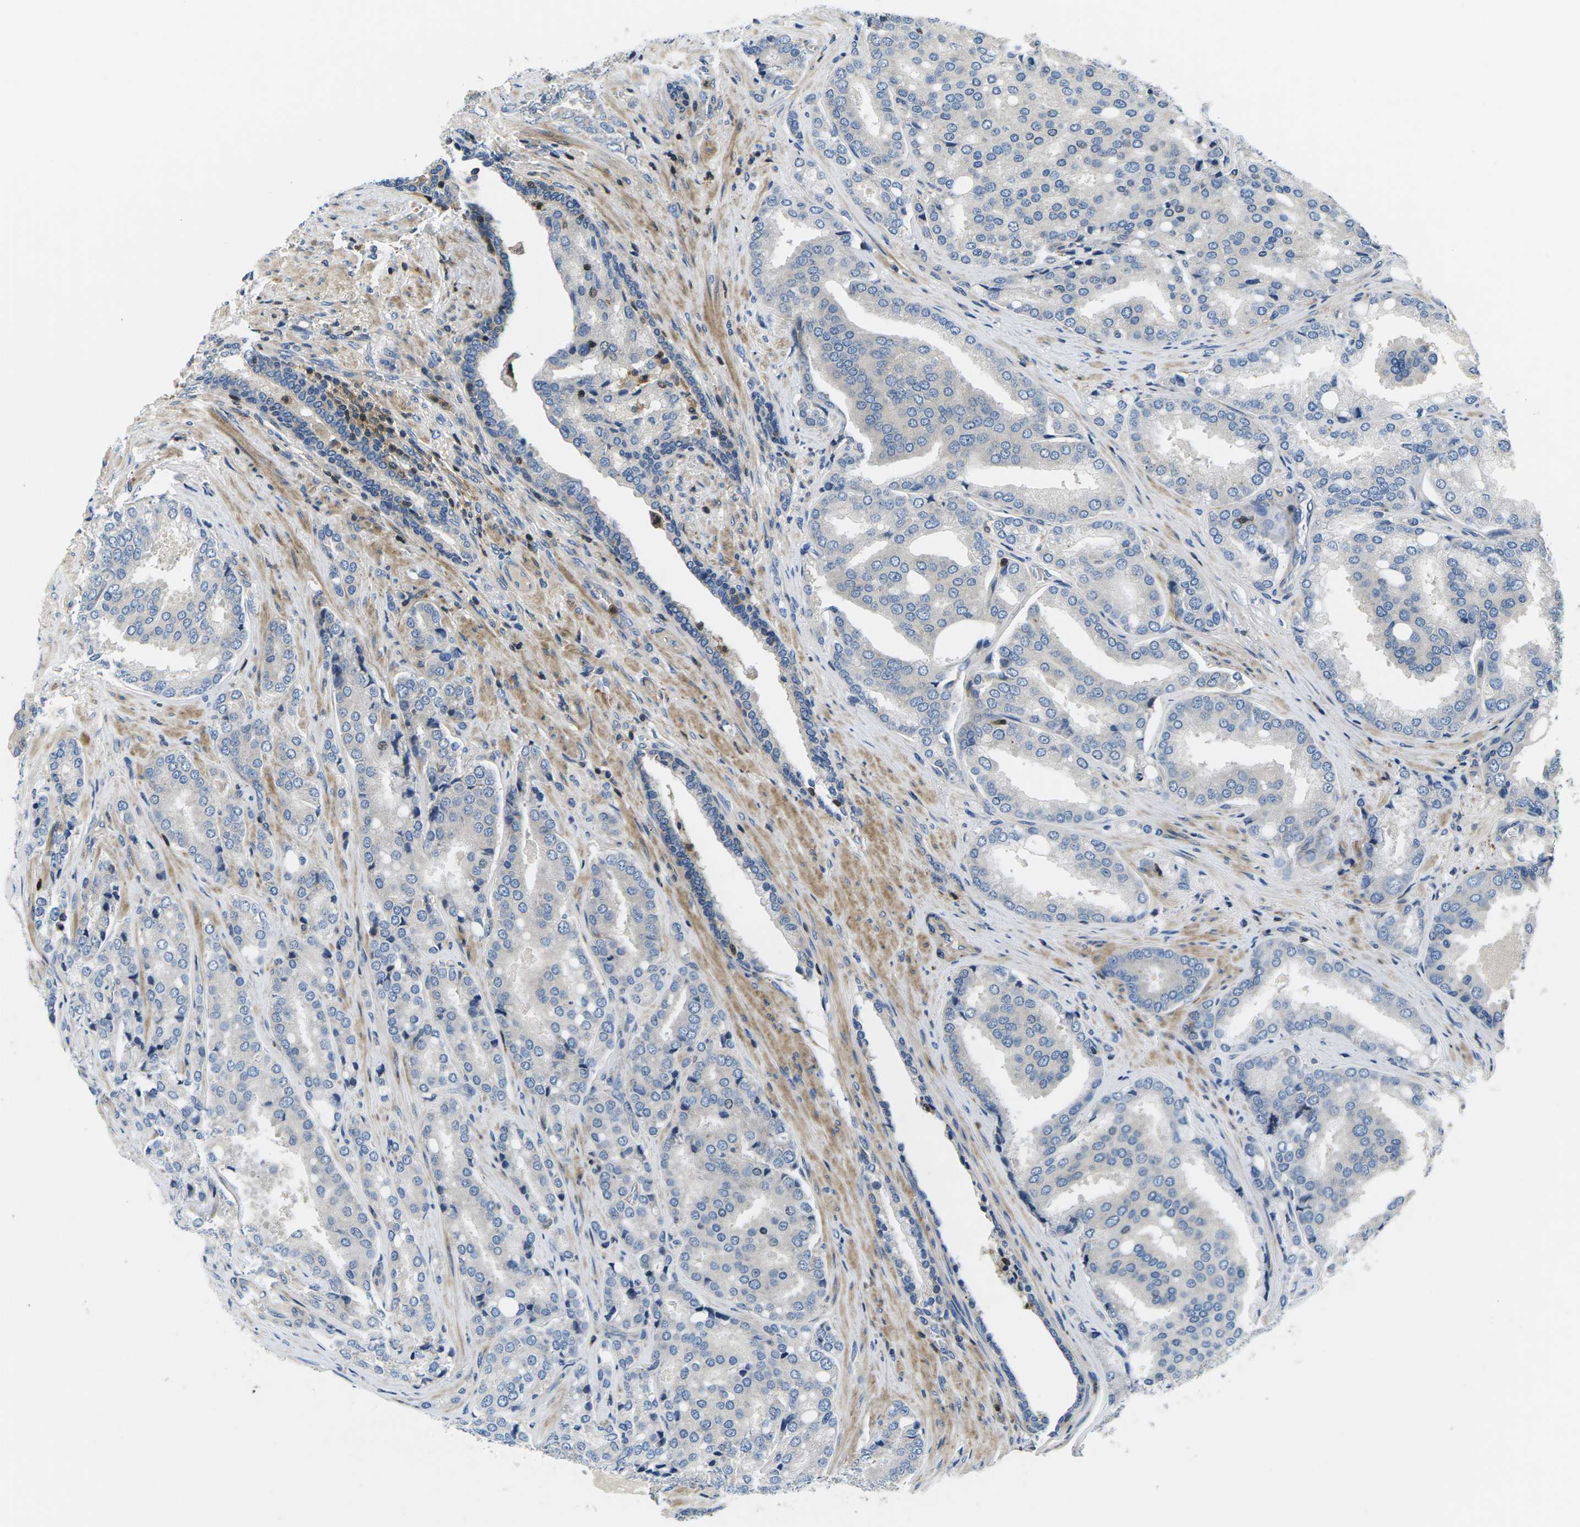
{"staining": {"intensity": "weak", "quantity": "<25%", "location": "cytoplasmic/membranous"}, "tissue": "prostate cancer", "cell_type": "Tumor cells", "image_type": "cancer", "snomed": [{"axis": "morphology", "description": "Adenocarcinoma, High grade"}, {"axis": "topography", "description": "Prostate"}], "caption": "IHC image of neoplastic tissue: adenocarcinoma (high-grade) (prostate) stained with DAB (3,3'-diaminobenzidine) shows no significant protein expression in tumor cells.", "gene": "PLCE1", "patient": {"sex": "male", "age": 50}}